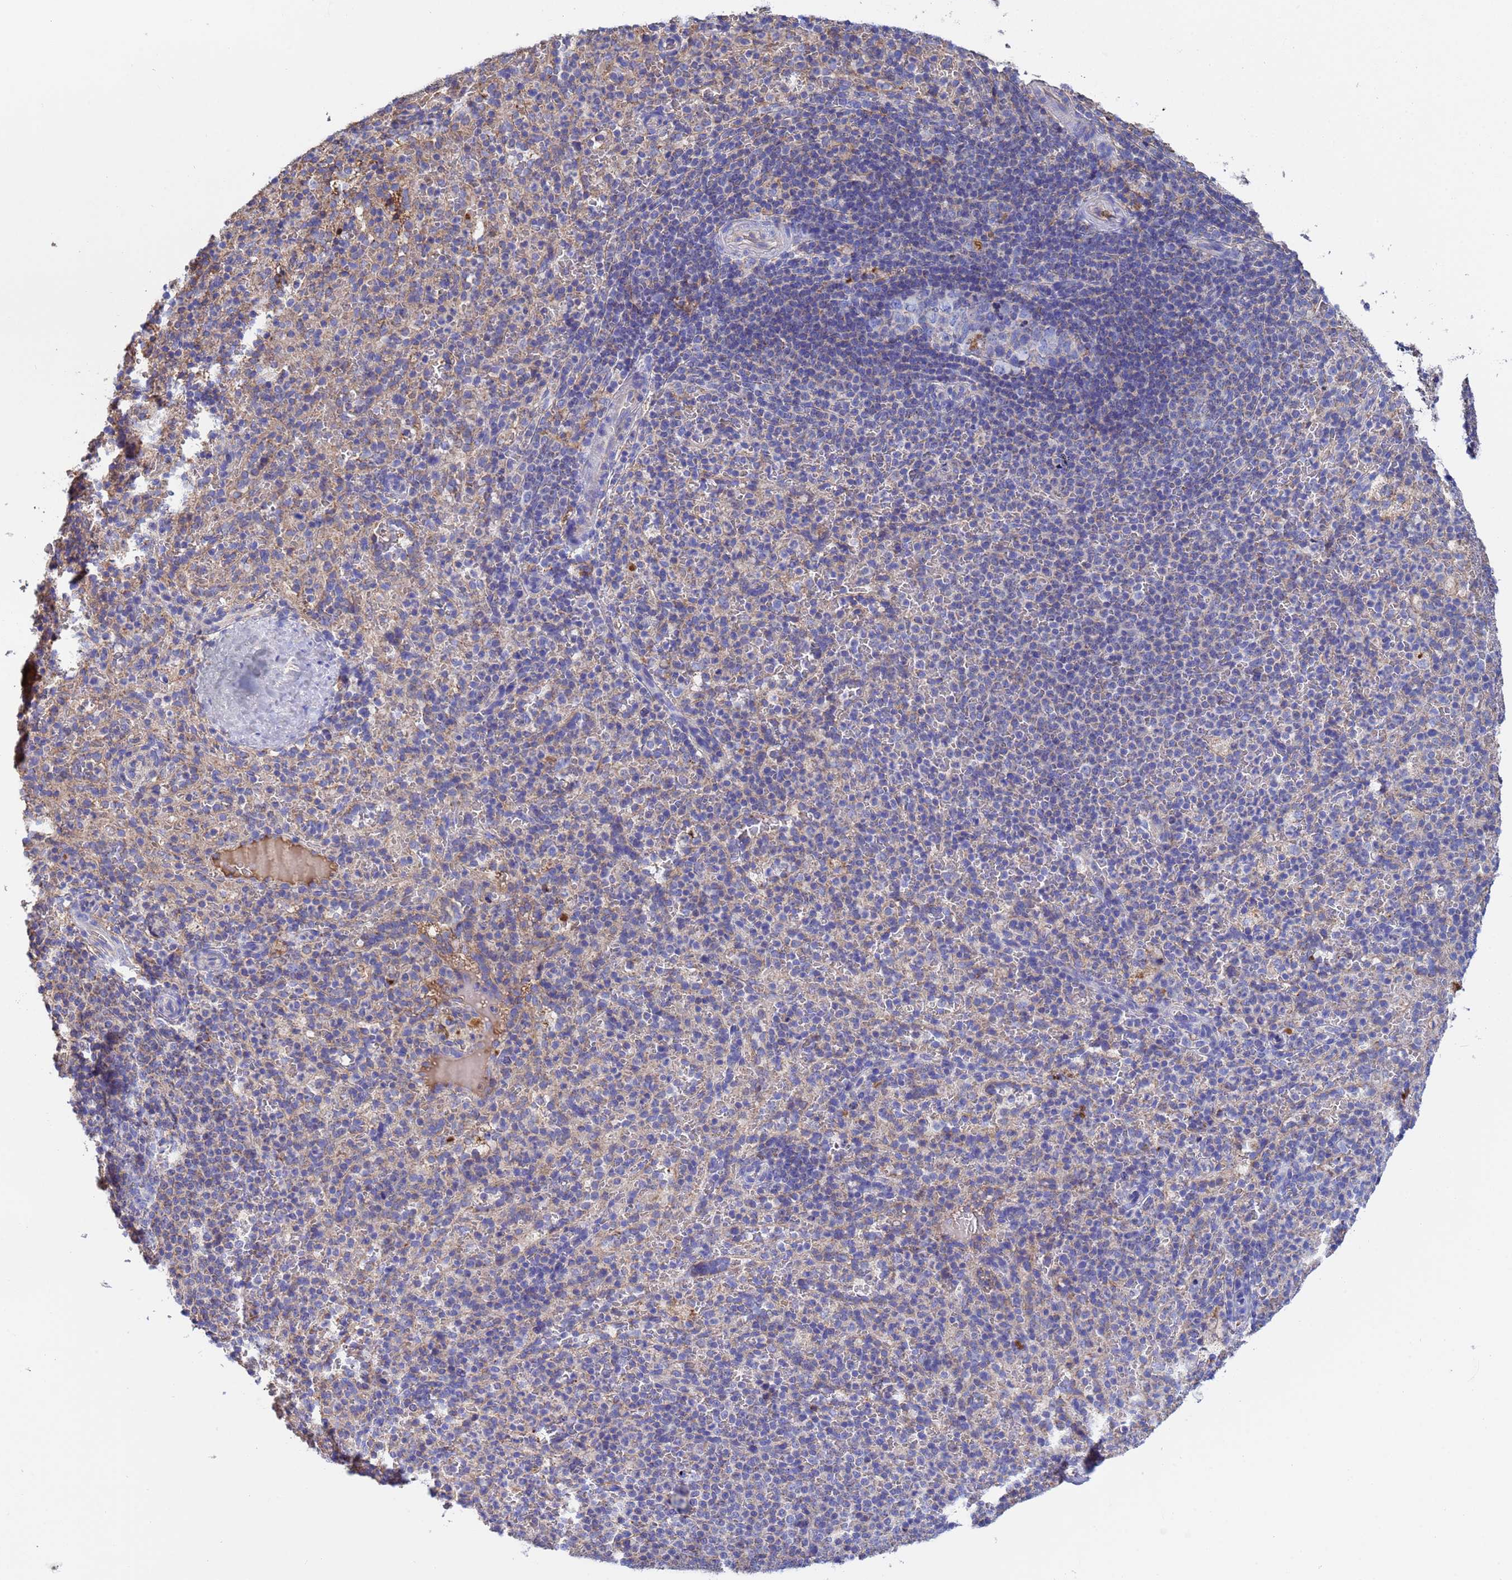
{"staining": {"intensity": "negative", "quantity": "none", "location": "none"}, "tissue": "spleen", "cell_type": "Cells in red pulp", "image_type": "normal", "snomed": [{"axis": "morphology", "description": "Normal tissue, NOS"}, {"axis": "topography", "description": "Spleen"}], "caption": "A high-resolution histopathology image shows IHC staining of normal spleen, which reveals no significant expression in cells in red pulp. (DAB (3,3'-diaminobenzidine) immunohistochemistry (IHC) visualized using brightfield microscopy, high magnification).", "gene": "GLUD1", "patient": {"sex": "female", "age": 21}}